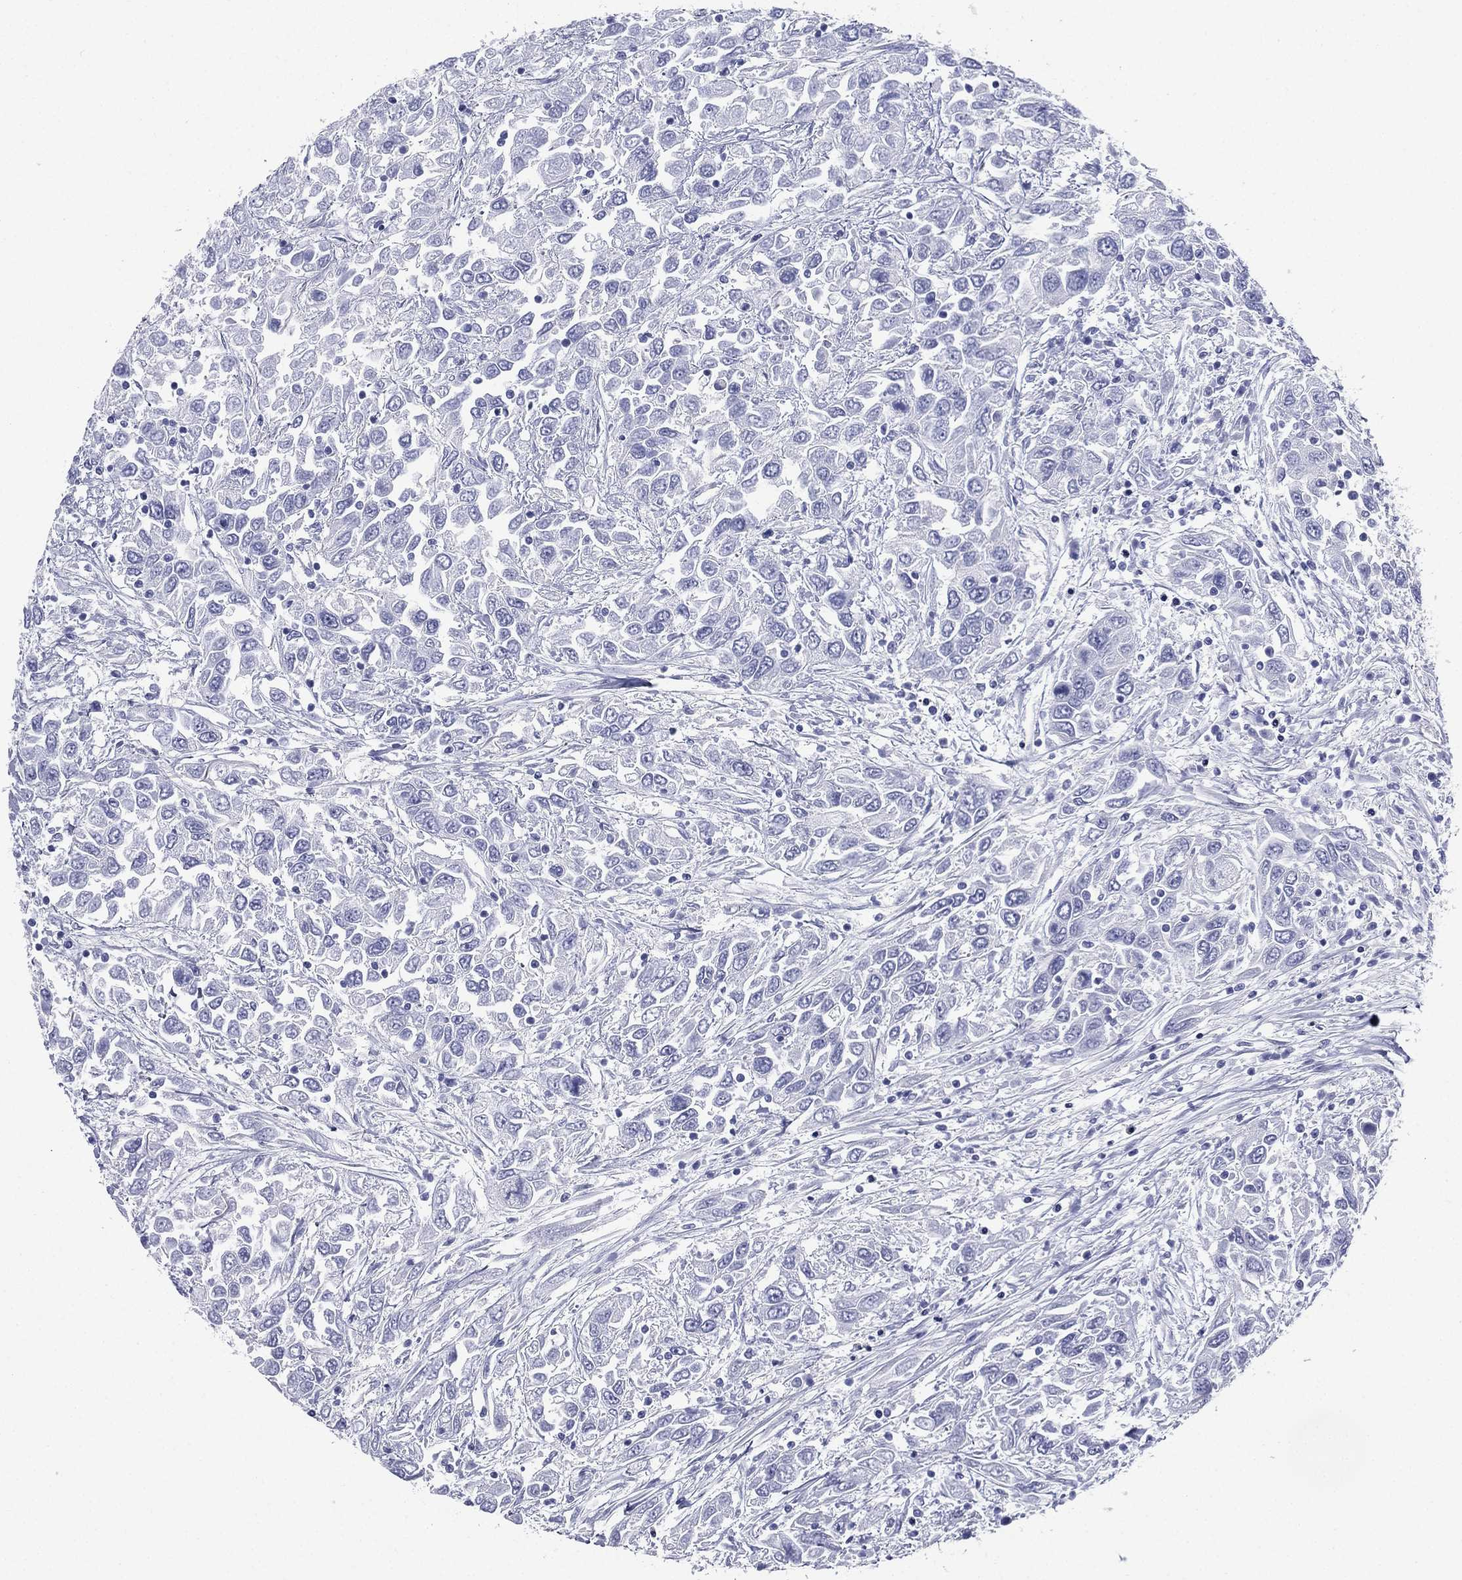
{"staining": {"intensity": "negative", "quantity": "none", "location": "none"}, "tissue": "urothelial cancer", "cell_type": "Tumor cells", "image_type": "cancer", "snomed": [{"axis": "morphology", "description": "Urothelial carcinoma, High grade"}, {"axis": "topography", "description": "Urinary bladder"}], "caption": "This photomicrograph is of urothelial cancer stained with IHC to label a protein in brown with the nuclei are counter-stained blue. There is no staining in tumor cells.", "gene": "FCER2", "patient": {"sex": "male", "age": 76}}